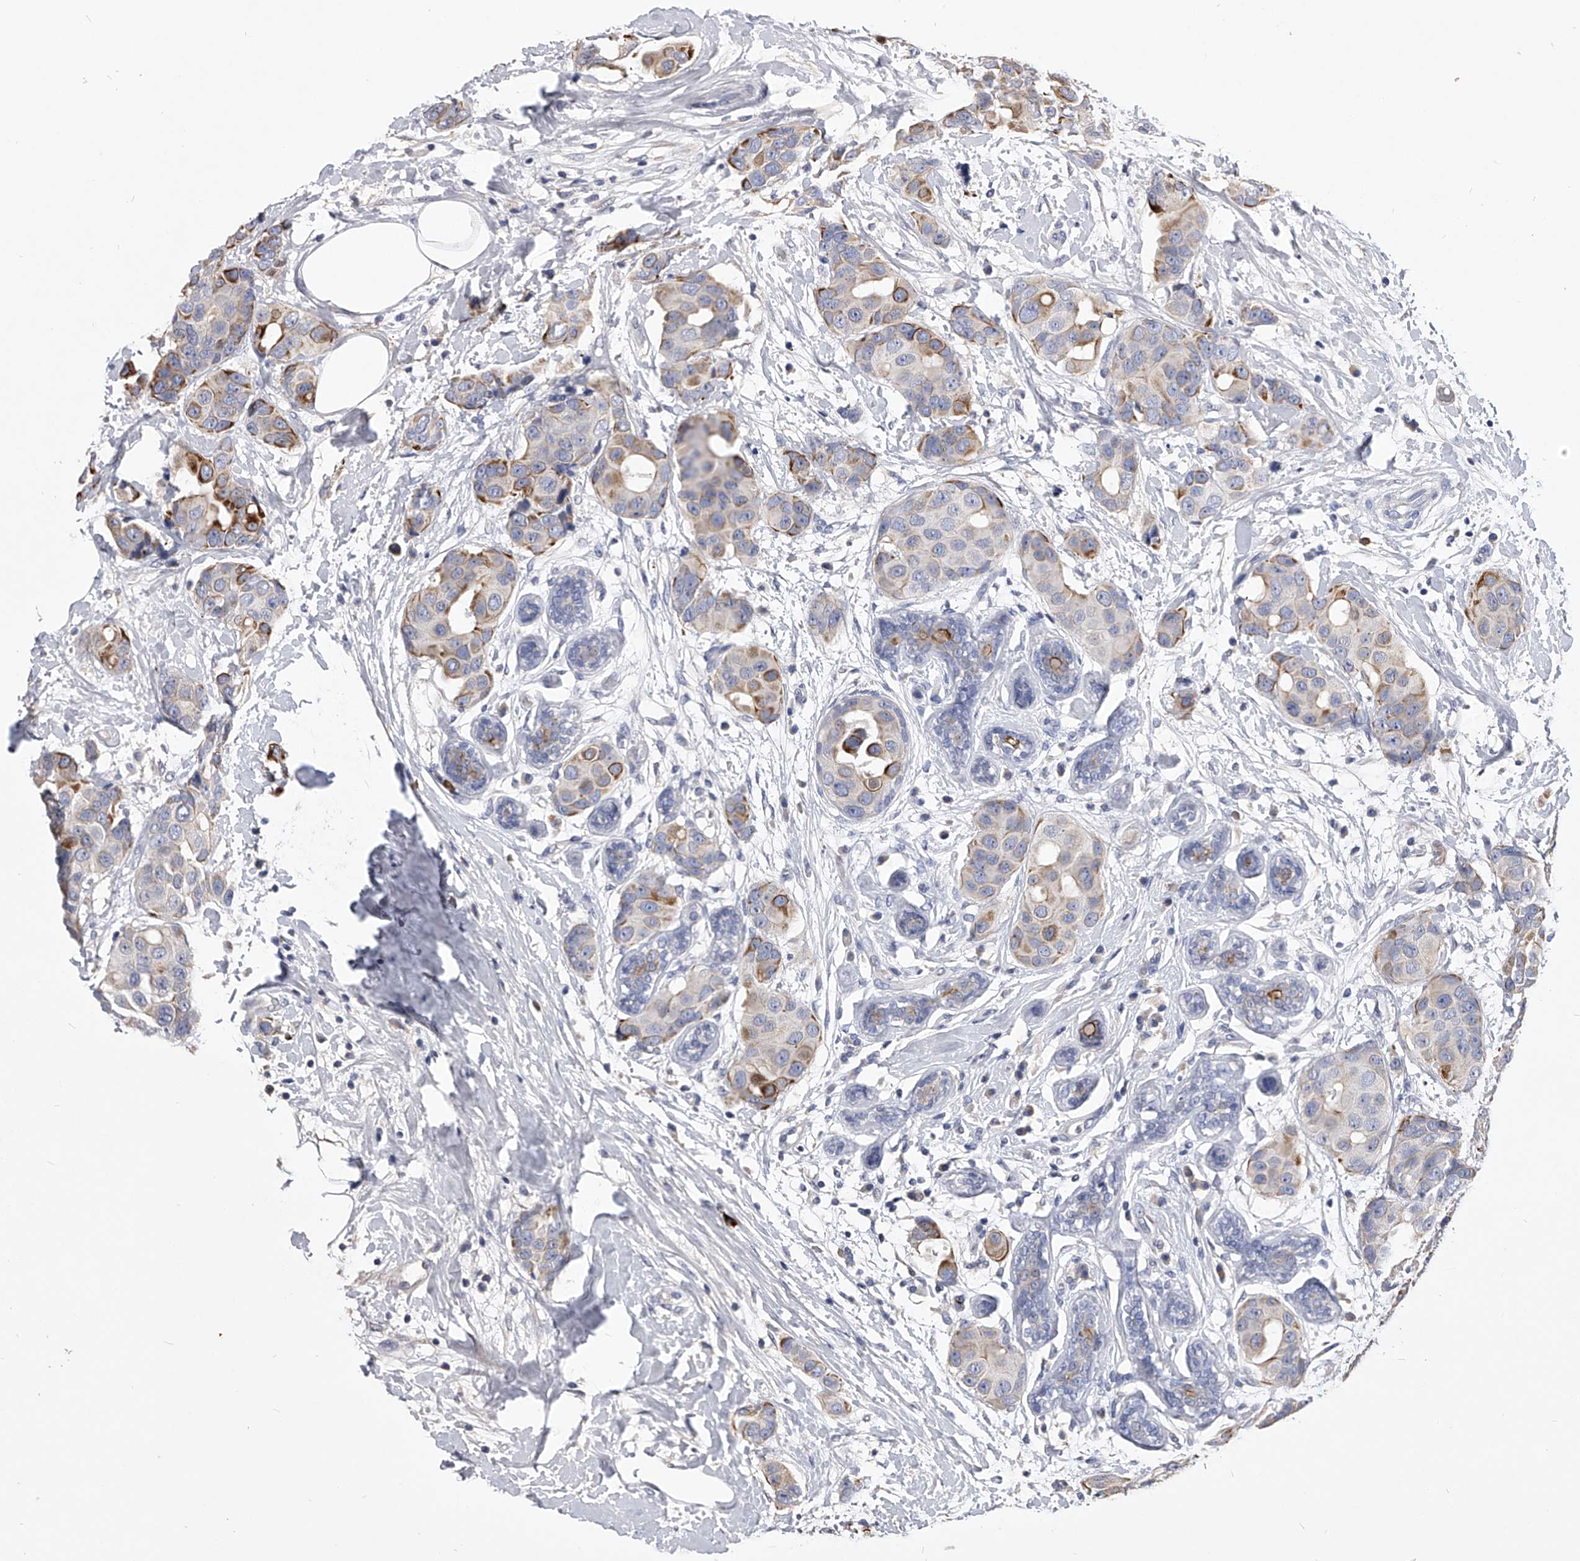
{"staining": {"intensity": "moderate", "quantity": "<25%", "location": "cytoplasmic/membranous"}, "tissue": "breast cancer", "cell_type": "Tumor cells", "image_type": "cancer", "snomed": [{"axis": "morphology", "description": "Normal tissue, NOS"}, {"axis": "morphology", "description": "Duct carcinoma"}, {"axis": "topography", "description": "Breast"}], "caption": "IHC photomicrograph of human breast invasive ductal carcinoma stained for a protein (brown), which exhibits low levels of moderate cytoplasmic/membranous staining in approximately <25% of tumor cells.", "gene": "MDN1", "patient": {"sex": "female", "age": 39}}